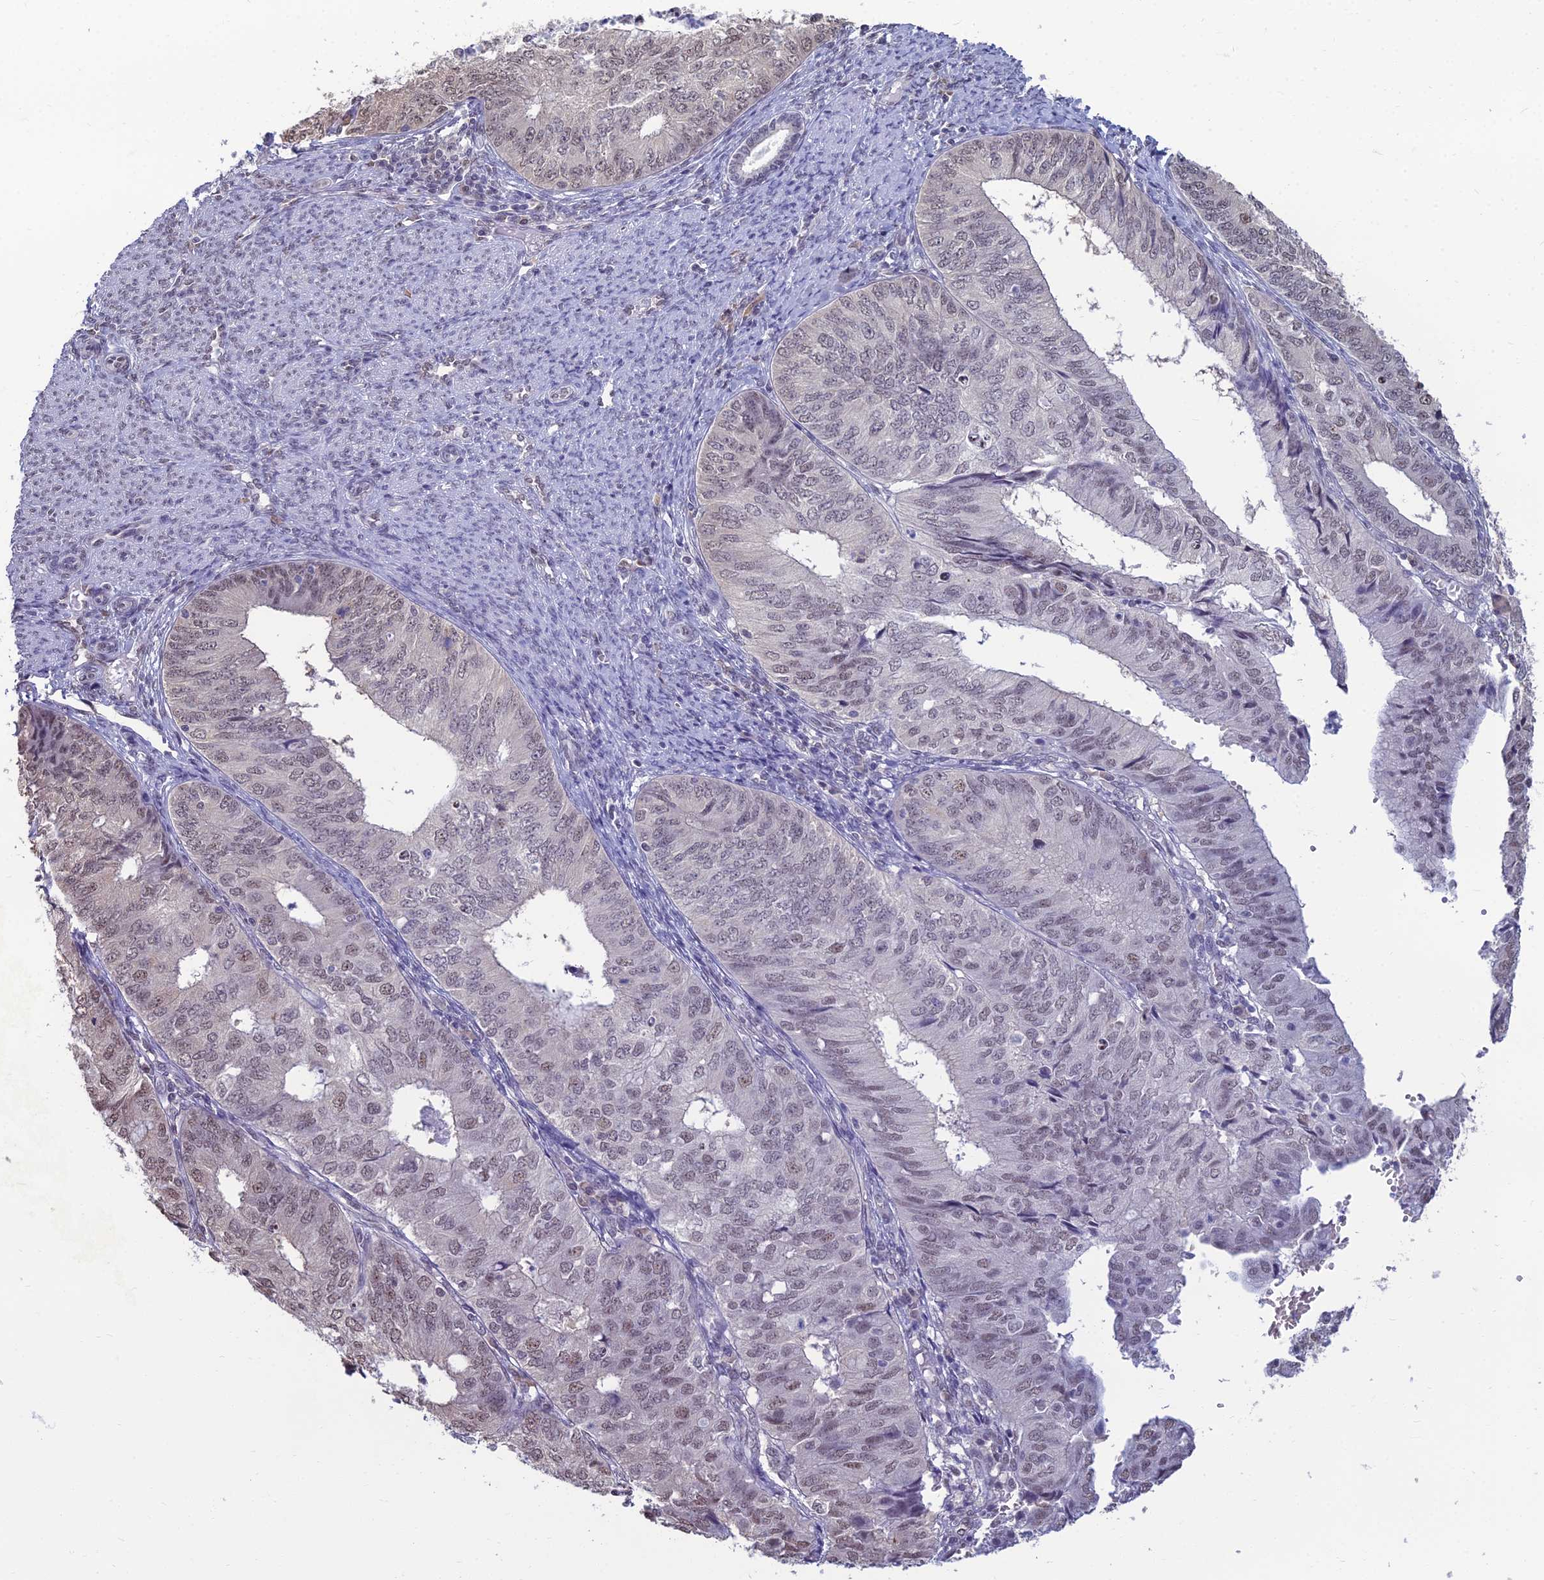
{"staining": {"intensity": "weak", "quantity": "25%-75%", "location": "nuclear"}, "tissue": "endometrial cancer", "cell_type": "Tumor cells", "image_type": "cancer", "snomed": [{"axis": "morphology", "description": "Adenocarcinoma, NOS"}, {"axis": "topography", "description": "Endometrium"}], "caption": "A micrograph of human adenocarcinoma (endometrial) stained for a protein shows weak nuclear brown staining in tumor cells.", "gene": "SRSF7", "patient": {"sex": "female", "age": 68}}